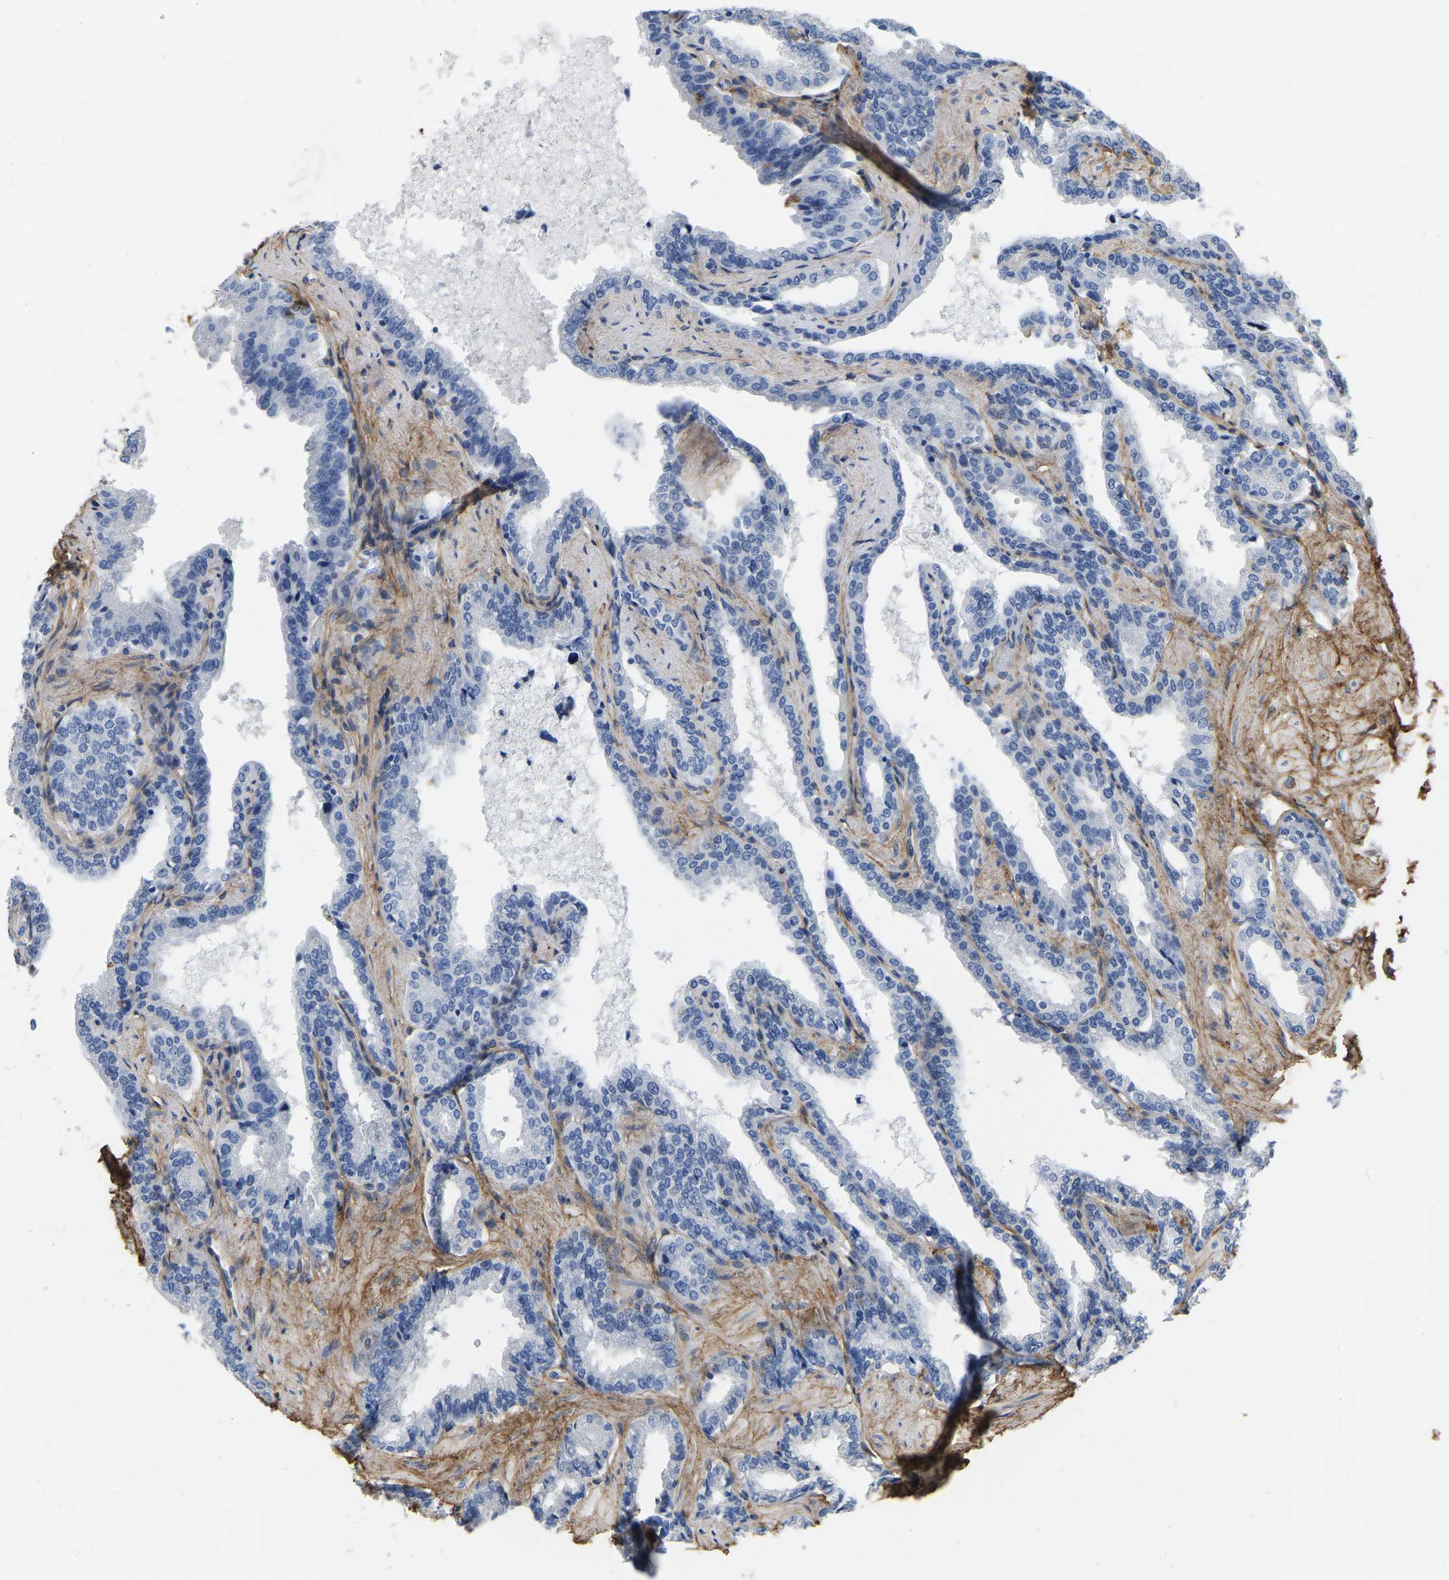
{"staining": {"intensity": "negative", "quantity": "none", "location": "none"}, "tissue": "seminal vesicle", "cell_type": "Glandular cells", "image_type": "normal", "snomed": [{"axis": "morphology", "description": "Normal tissue, NOS"}, {"axis": "topography", "description": "Seminal veicle"}], "caption": "This is an immunohistochemistry micrograph of normal seminal vesicle. There is no positivity in glandular cells.", "gene": "COL6A1", "patient": {"sex": "male", "age": 46}}